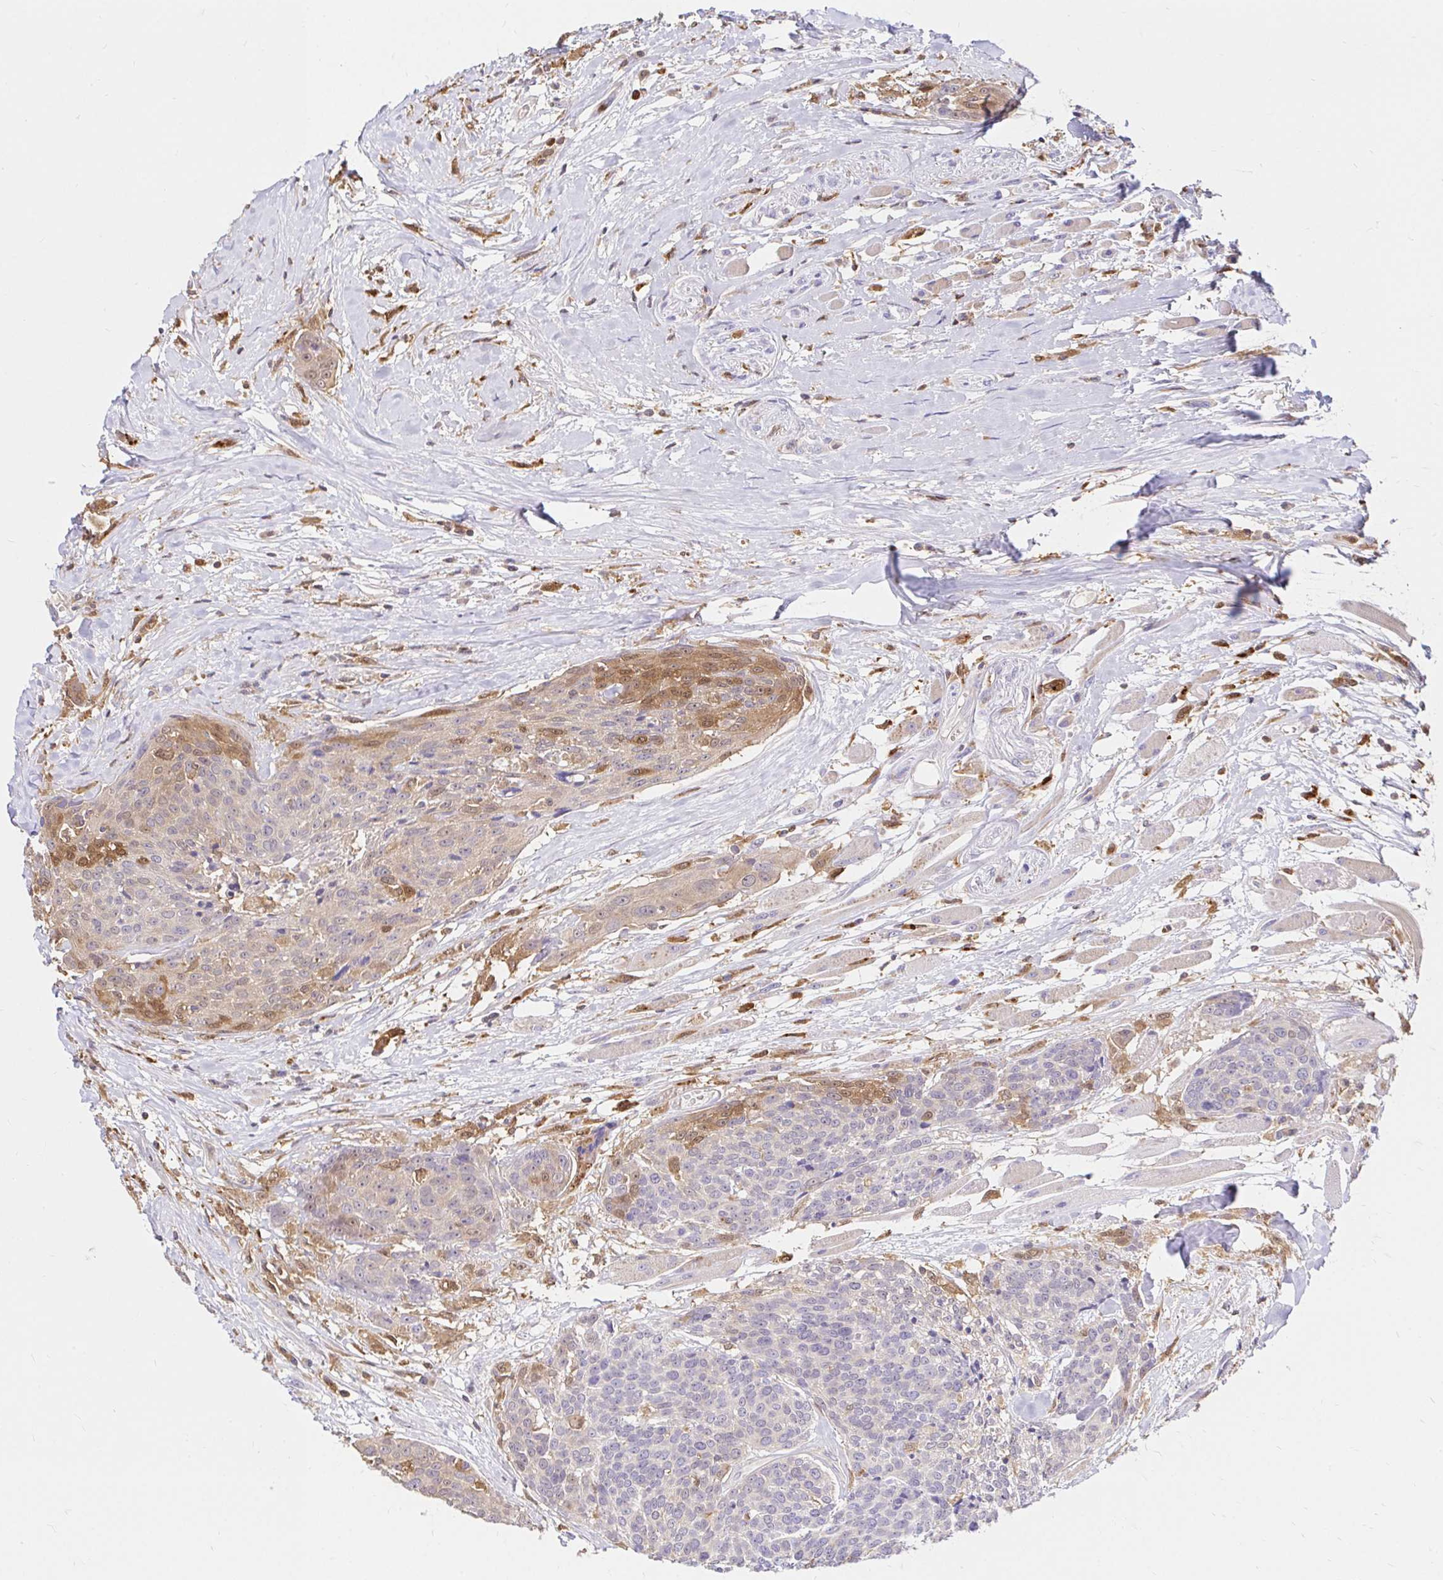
{"staining": {"intensity": "moderate", "quantity": "<25%", "location": "cytoplasmic/membranous"}, "tissue": "head and neck cancer", "cell_type": "Tumor cells", "image_type": "cancer", "snomed": [{"axis": "morphology", "description": "Squamous cell carcinoma, NOS"}, {"axis": "topography", "description": "Oral tissue"}, {"axis": "topography", "description": "Head-Neck"}], "caption": "Immunohistochemistry (IHC) (DAB (3,3'-diaminobenzidine)) staining of human head and neck cancer demonstrates moderate cytoplasmic/membranous protein expression in about <25% of tumor cells.", "gene": "PYCARD", "patient": {"sex": "male", "age": 64}}